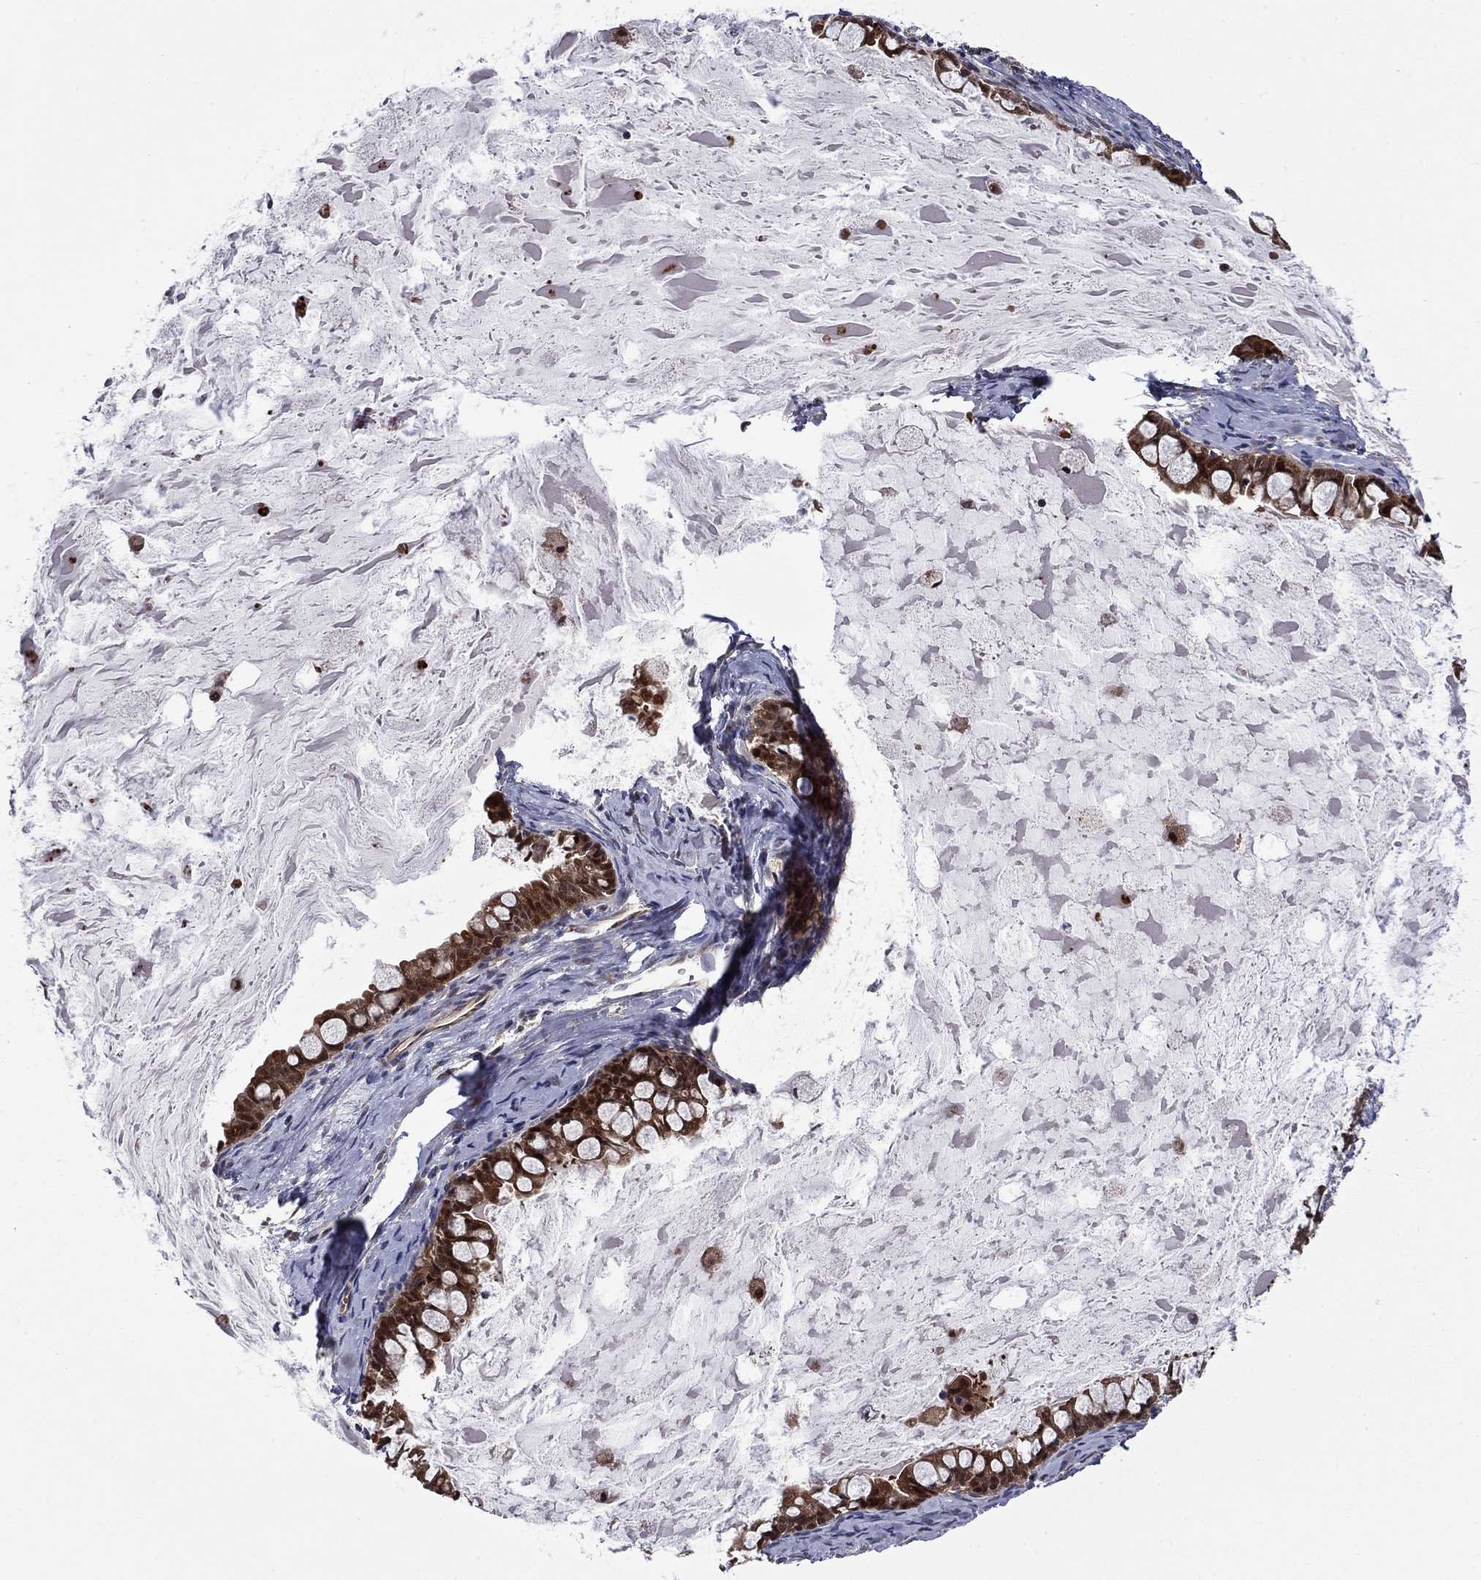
{"staining": {"intensity": "strong", "quantity": ">75%", "location": "cytoplasmic/membranous"}, "tissue": "ovarian cancer", "cell_type": "Tumor cells", "image_type": "cancer", "snomed": [{"axis": "morphology", "description": "Cystadenocarcinoma, mucinous, NOS"}, {"axis": "topography", "description": "Ovary"}], "caption": "Mucinous cystadenocarcinoma (ovarian) tissue shows strong cytoplasmic/membranous expression in about >75% of tumor cells, visualized by immunohistochemistry. The protein is shown in brown color, while the nuclei are stained blue.", "gene": "TPMT", "patient": {"sex": "female", "age": 63}}